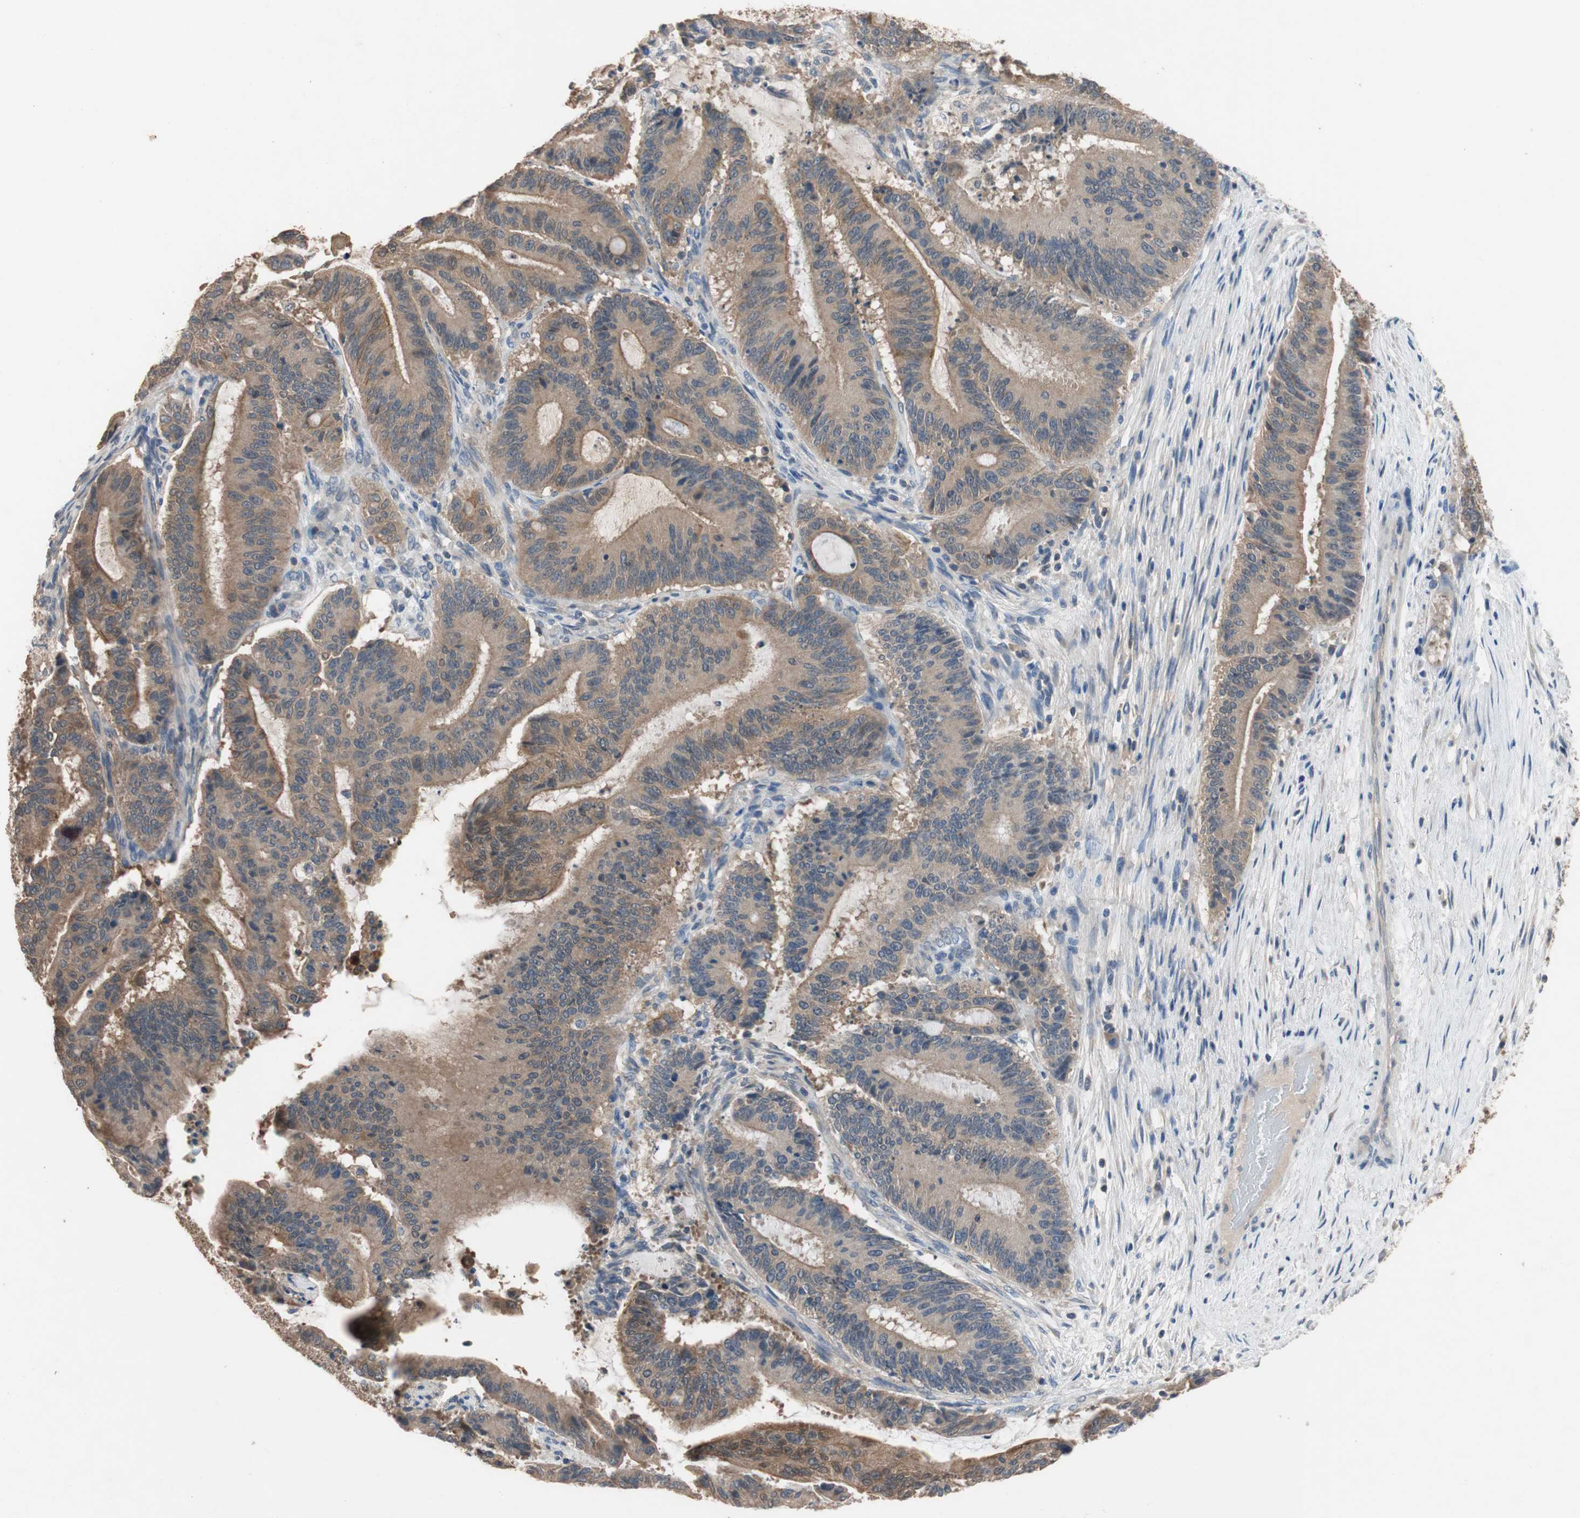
{"staining": {"intensity": "moderate", "quantity": ">75%", "location": "cytoplasmic/membranous"}, "tissue": "liver cancer", "cell_type": "Tumor cells", "image_type": "cancer", "snomed": [{"axis": "morphology", "description": "Cholangiocarcinoma"}, {"axis": "topography", "description": "Liver"}], "caption": "Liver cancer tissue reveals moderate cytoplasmic/membranous expression in approximately >75% of tumor cells, visualized by immunohistochemistry.", "gene": "ADAP1", "patient": {"sex": "female", "age": 73}}